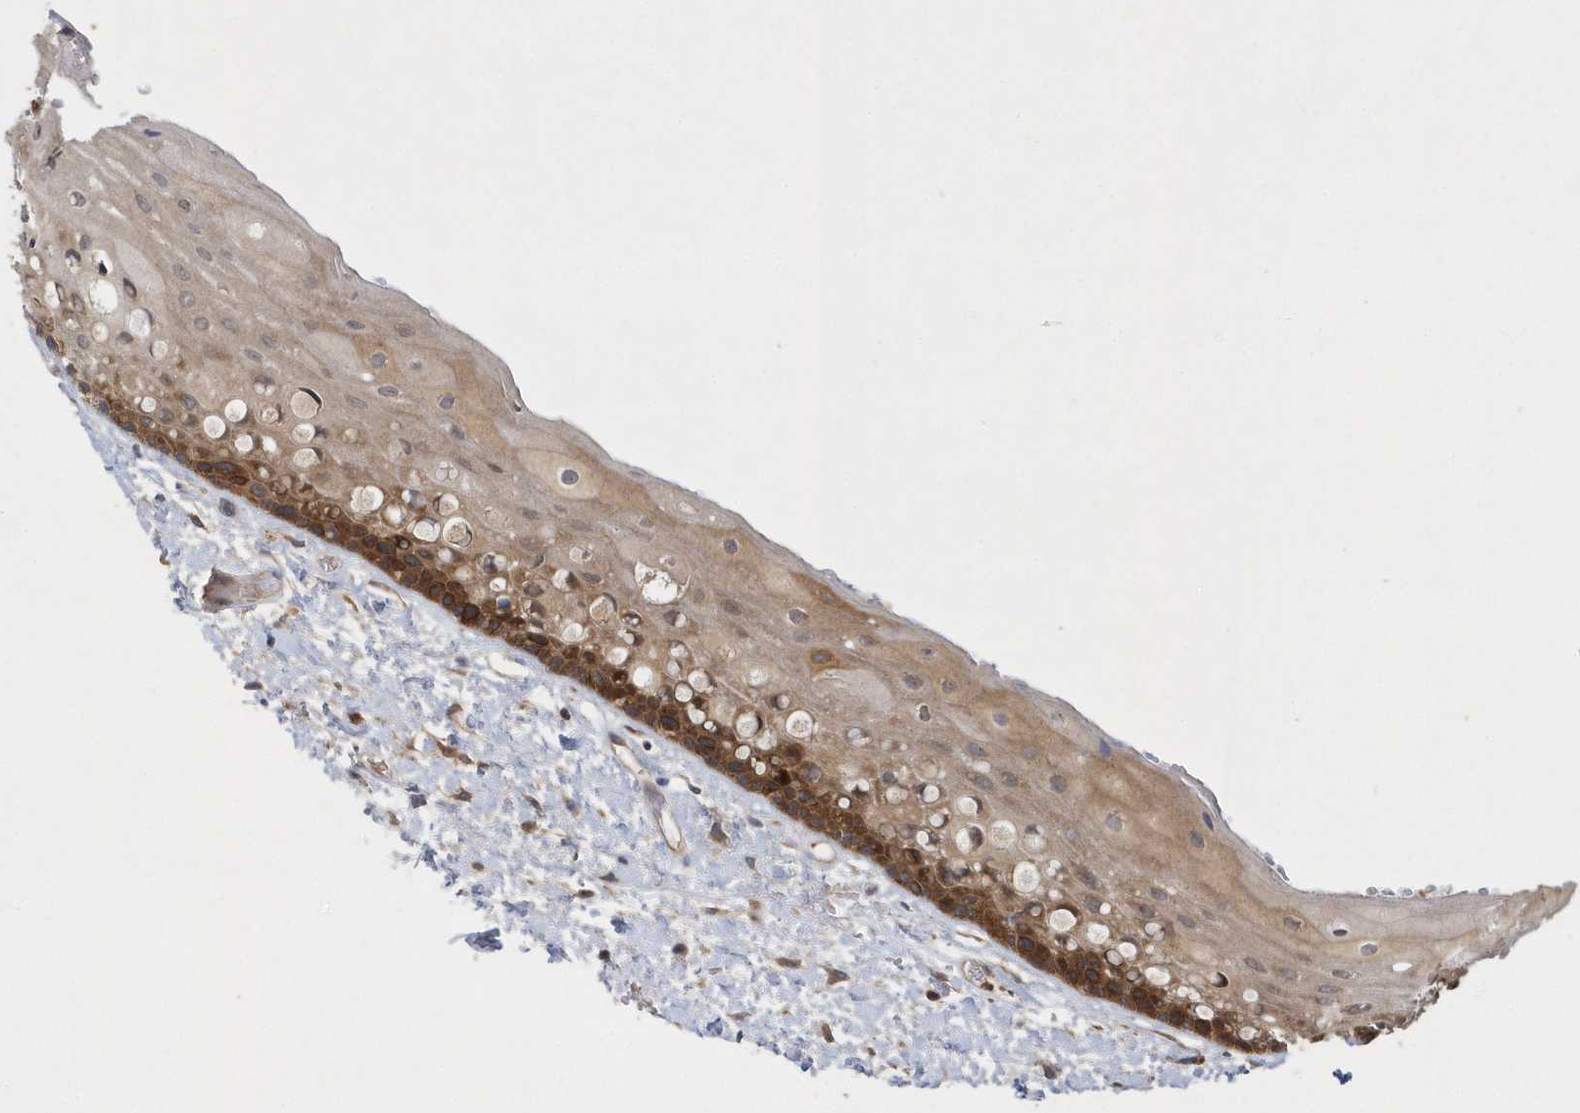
{"staining": {"intensity": "strong", "quantity": "25%-75%", "location": "cytoplasmic/membranous"}, "tissue": "oral mucosa", "cell_type": "Squamous epithelial cells", "image_type": "normal", "snomed": [{"axis": "morphology", "description": "Normal tissue, NOS"}, {"axis": "topography", "description": "Oral tissue"}], "caption": "The micrograph displays immunohistochemical staining of normal oral mucosa. There is strong cytoplasmic/membranous staining is identified in approximately 25%-75% of squamous epithelial cells.", "gene": "PAICS", "patient": {"sex": "female", "age": 76}}